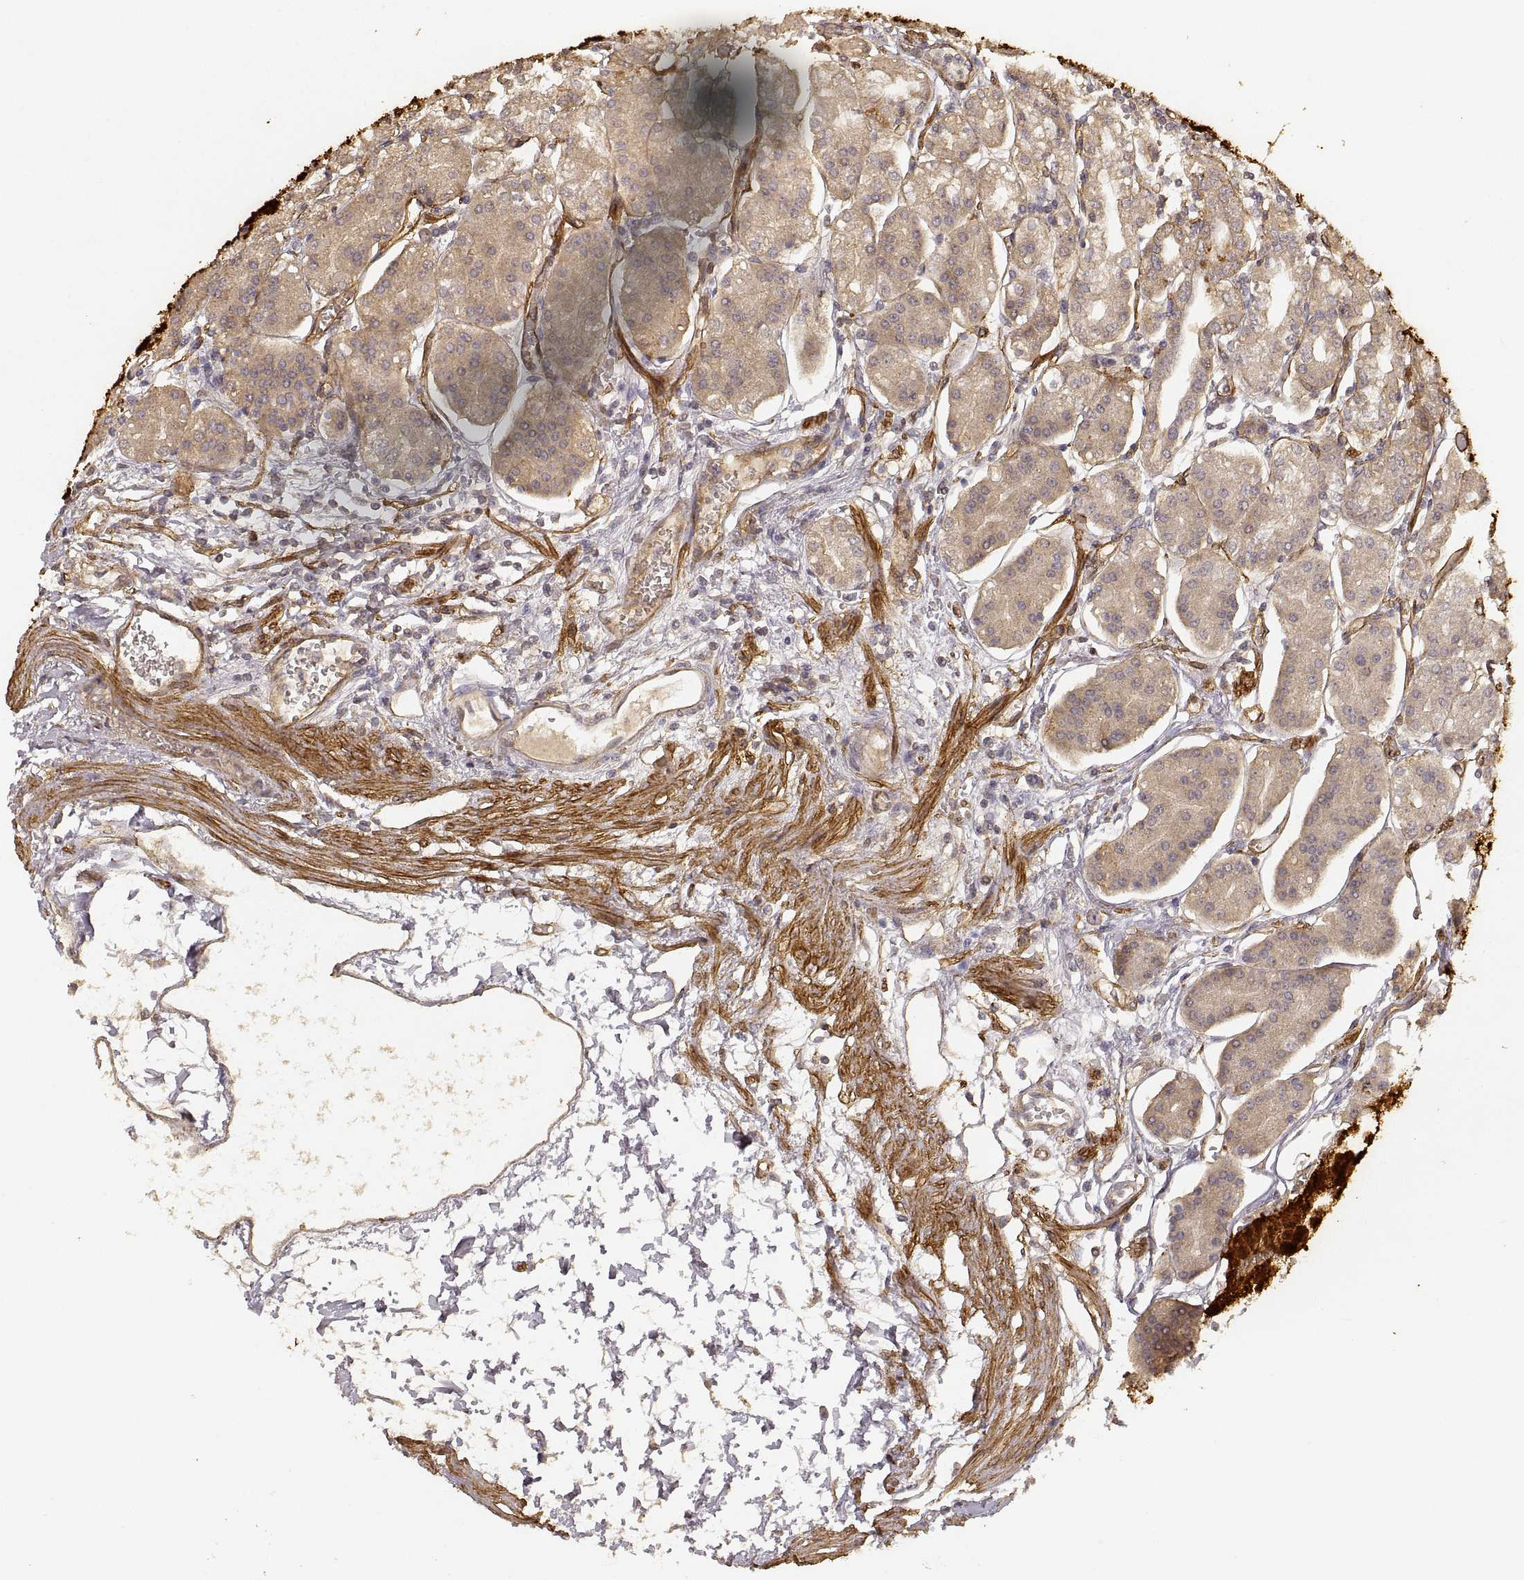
{"staining": {"intensity": "weak", "quantity": ">75%", "location": "cytoplasmic/membranous"}, "tissue": "stomach", "cell_type": "Glandular cells", "image_type": "normal", "snomed": [{"axis": "morphology", "description": "Normal tissue, NOS"}, {"axis": "topography", "description": "Skeletal muscle"}, {"axis": "topography", "description": "Stomach"}], "caption": "This photomicrograph demonstrates normal stomach stained with immunohistochemistry (IHC) to label a protein in brown. The cytoplasmic/membranous of glandular cells show weak positivity for the protein. Nuclei are counter-stained blue.", "gene": "LAMA4", "patient": {"sex": "female", "age": 57}}